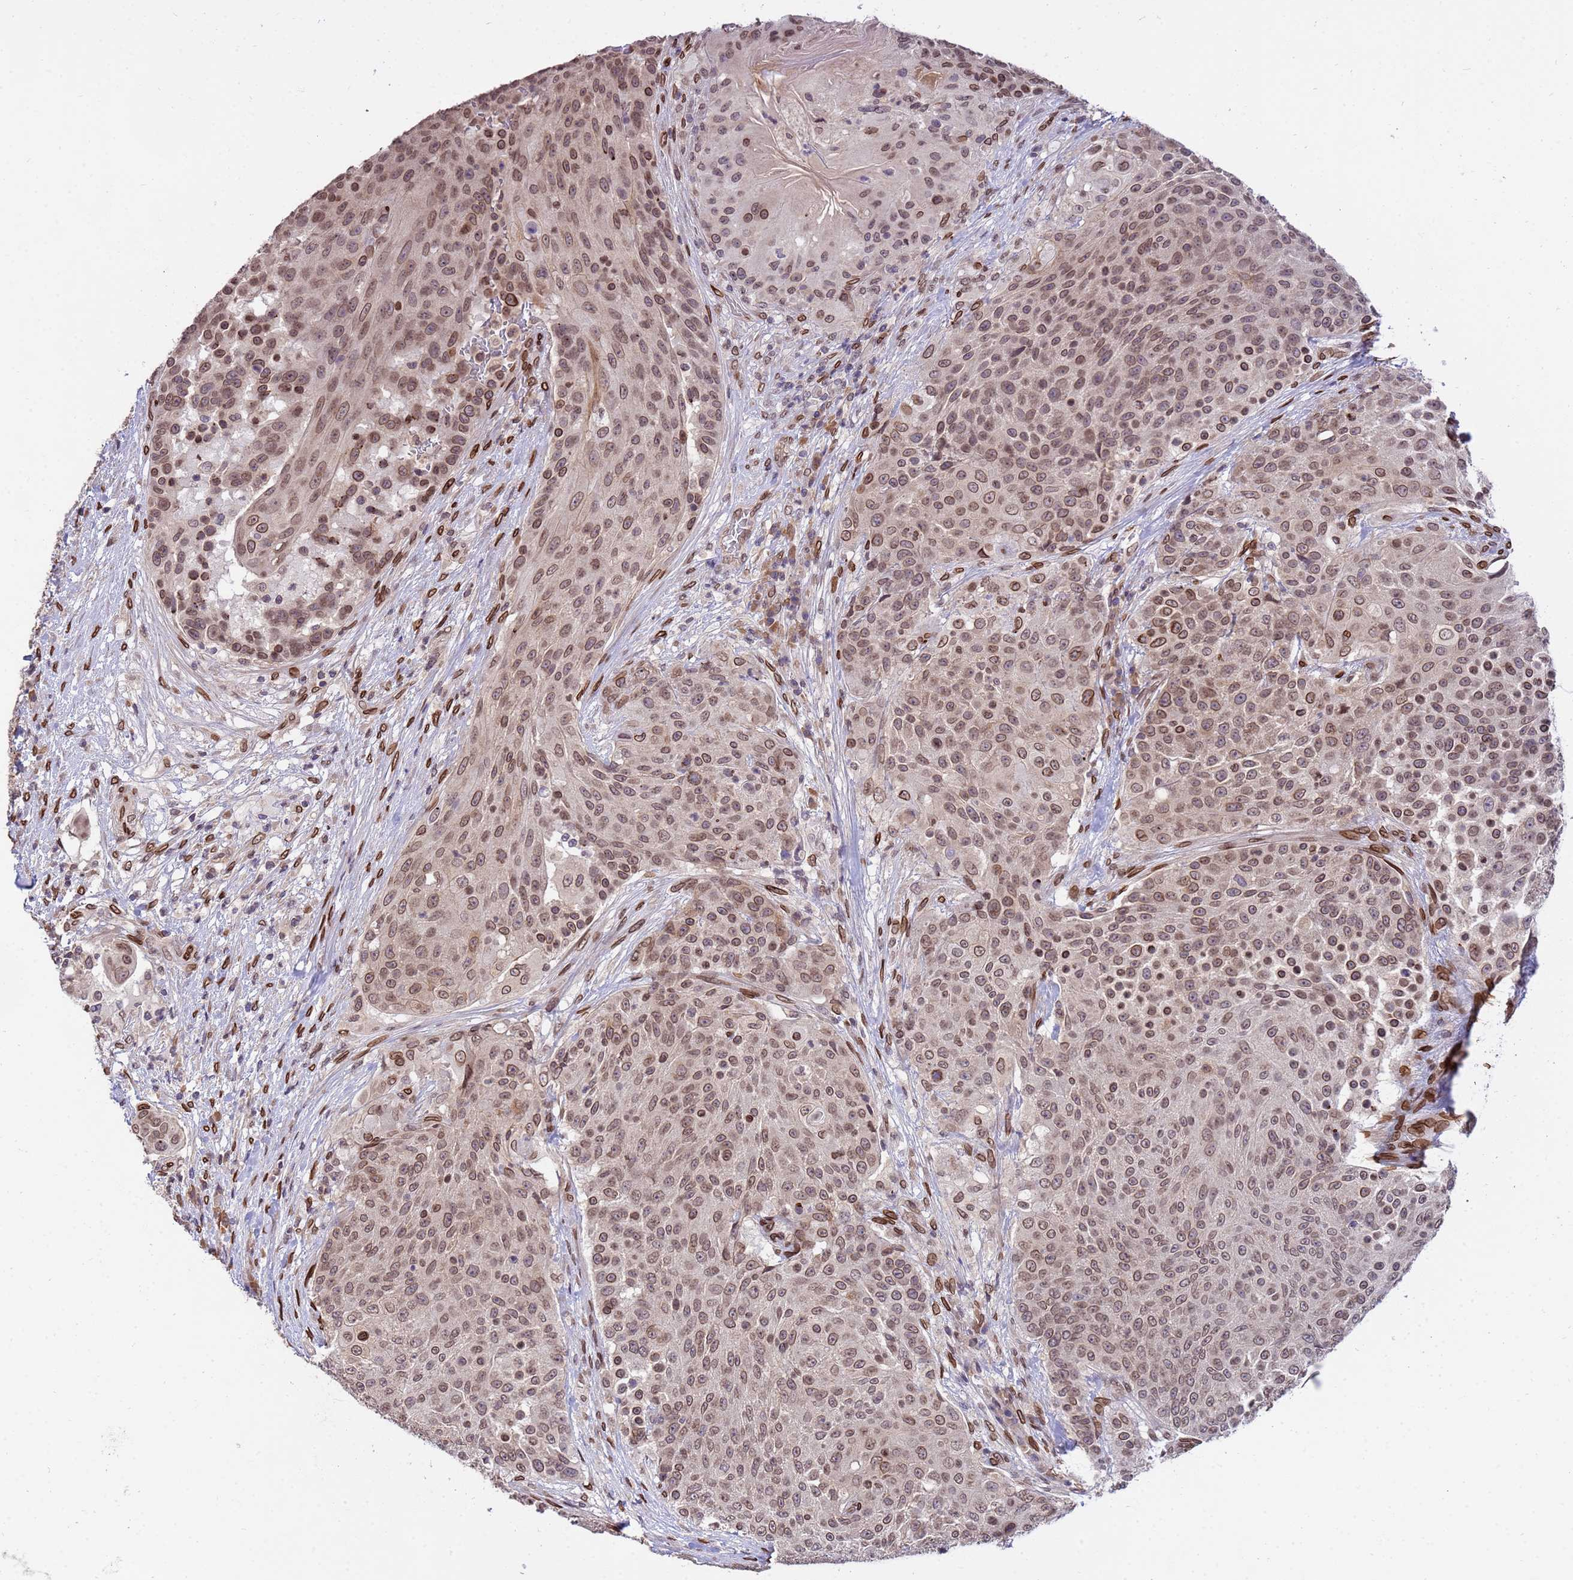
{"staining": {"intensity": "moderate", "quantity": ">75%", "location": "cytoplasmic/membranous,nuclear"}, "tissue": "urothelial cancer", "cell_type": "Tumor cells", "image_type": "cancer", "snomed": [{"axis": "morphology", "description": "Urothelial carcinoma, High grade"}, {"axis": "topography", "description": "Urinary bladder"}], "caption": "Immunohistochemistry (IHC) photomicrograph of high-grade urothelial carcinoma stained for a protein (brown), which demonstrates medium levels of moderate cytoplasmic/membranous and nuclear positivity in about >75% of tumor cells.", "gene": "GPR135", "patient": {"sex": "female", "age": 63}}